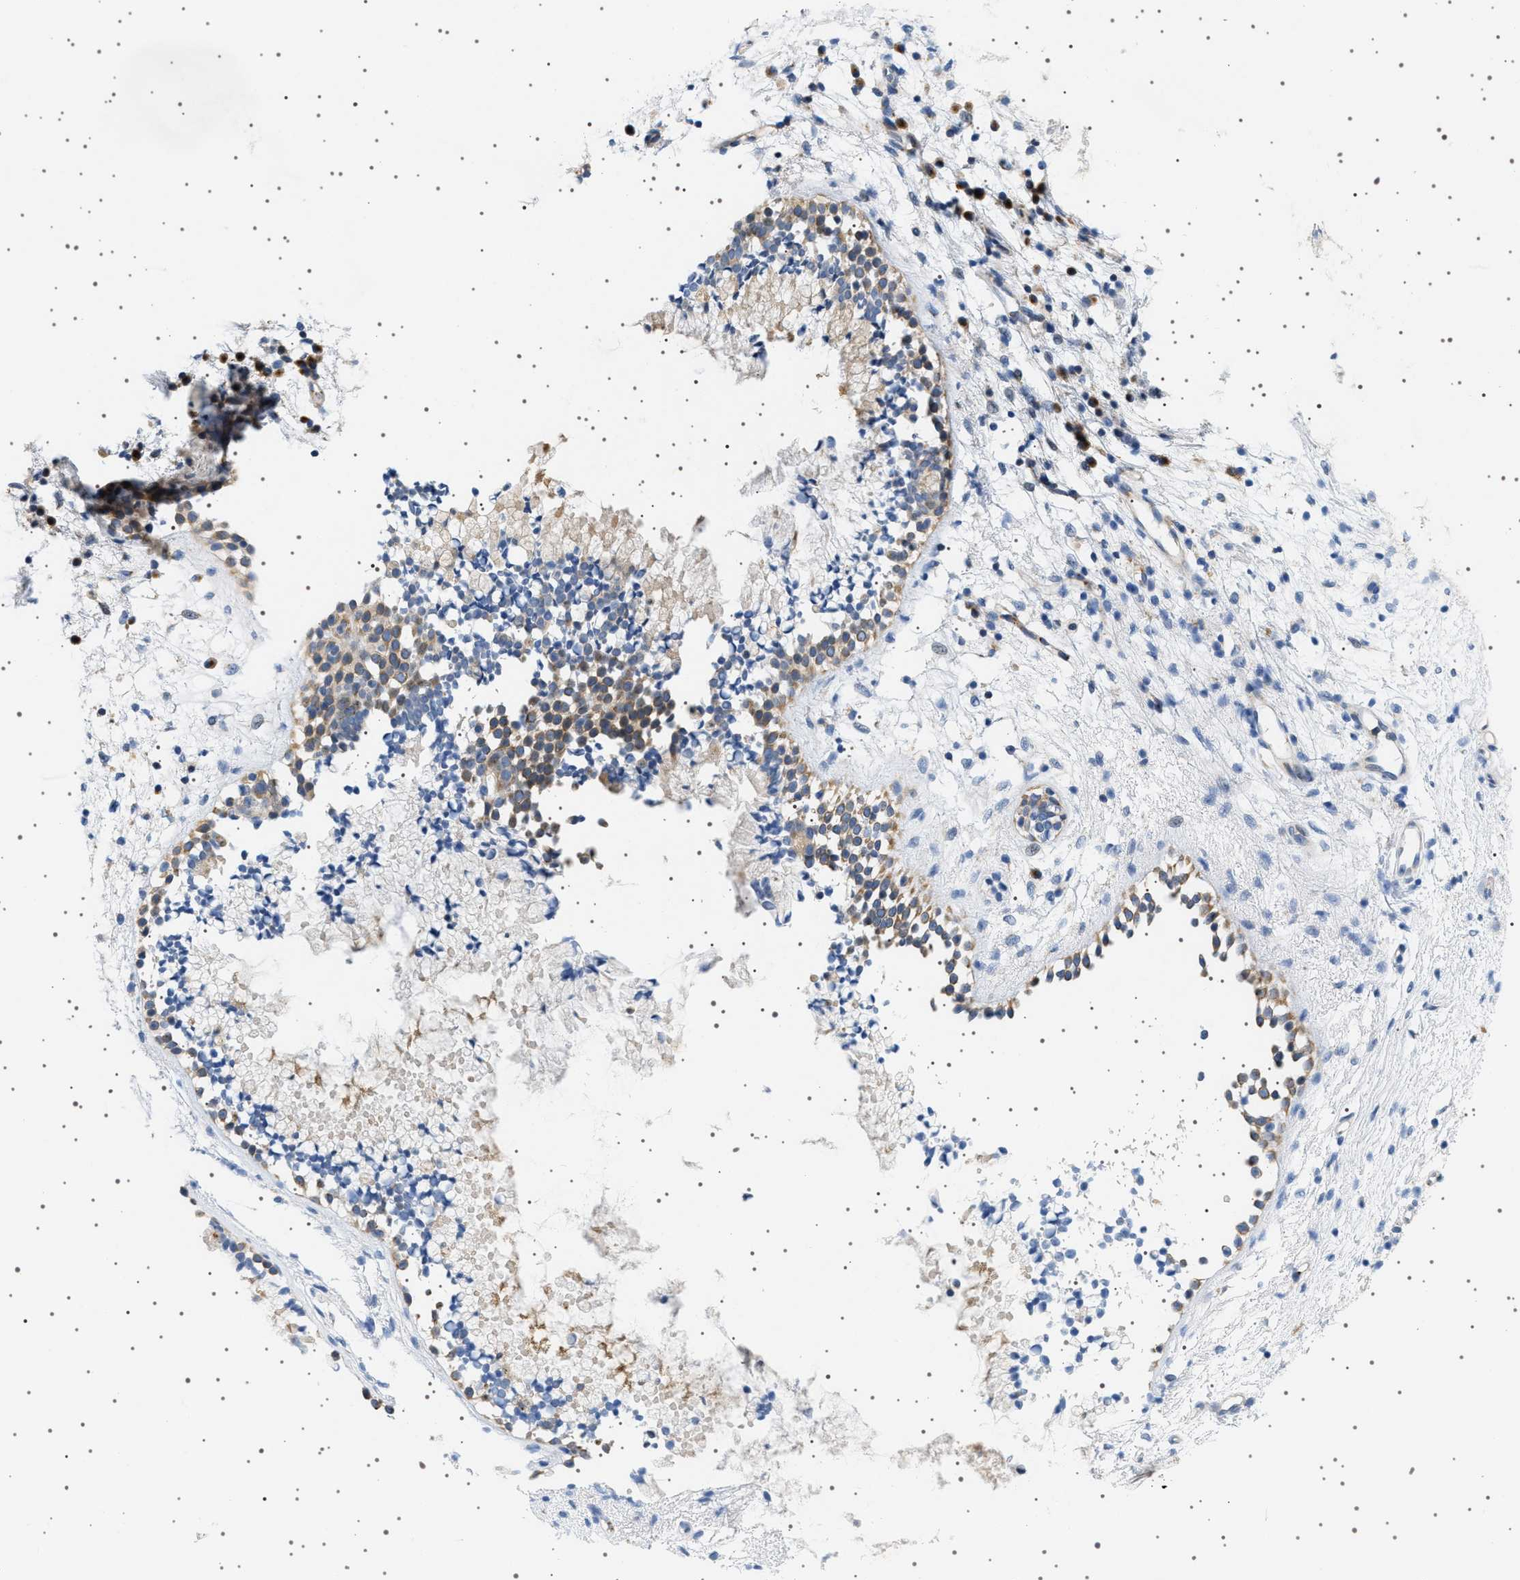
{"staining": {"intensity": "strong", "quantity": "25%-75%", "location": "cytoplasmic/membranous"}, "tissue": "nasopharynx", "cell_type": "Respiratory epithelial cells", "image_type": "normal", "snomed": [{"axis": "morphology", "description": "Normal tissue, NOS"}, {"axis": "topography", "description": "Nasopharynx"}], "caption": "Immunohistochemistry micrograph of normal human nasopharynx stained for a protein (brown), which exhibits high levels of strong cytoplasmic/membranous expression in about 25%-75% of respiratory epithelial cells.", "gene": "ADCY10", "patient": {"sex": "male", "age": 21}}